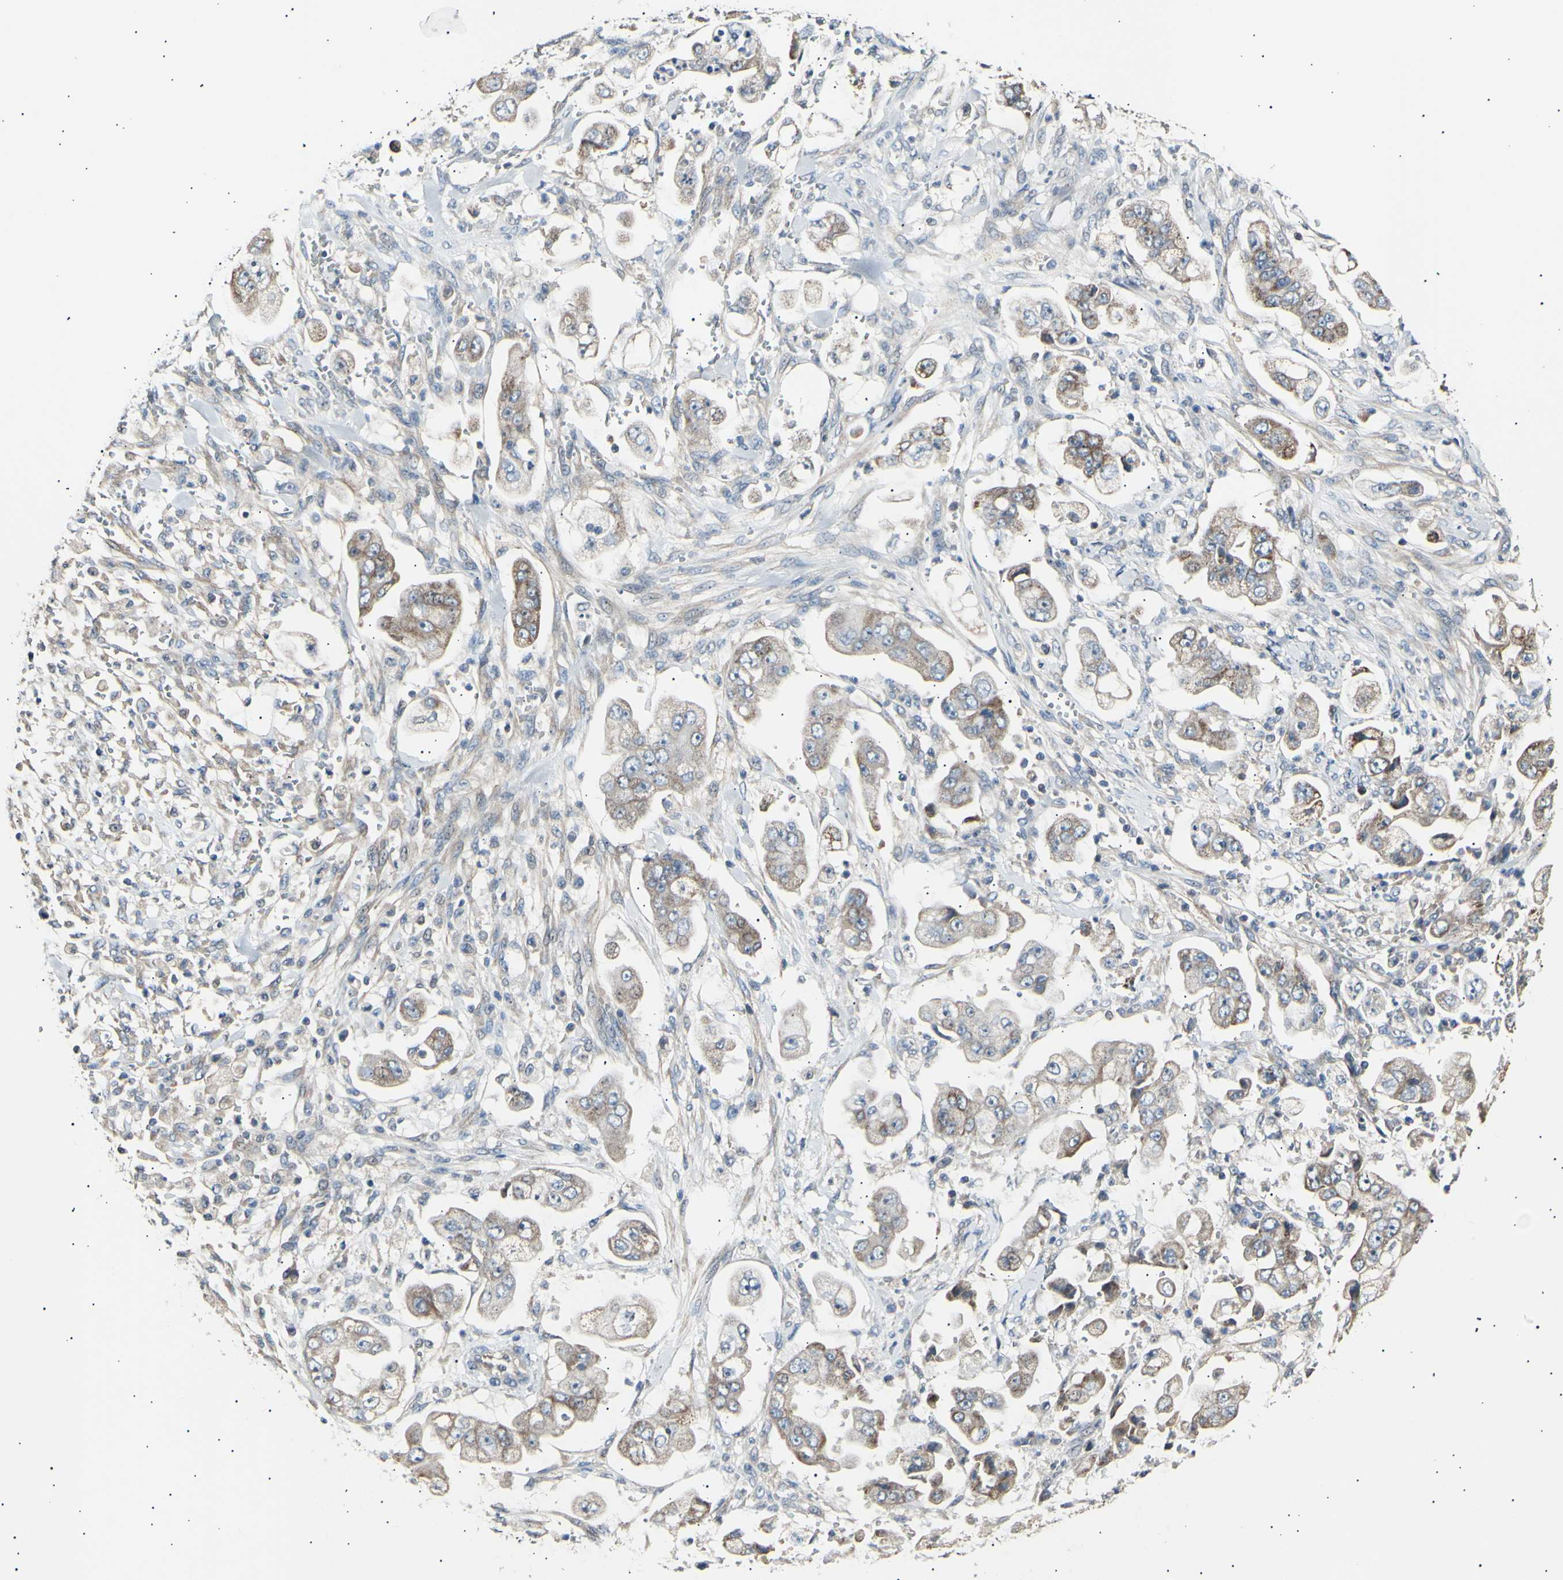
{"staining": {"intensity": "moderate", "quantity": ">75%", "location": "cytoplasmic/membranous"}, "tissue": "stomach cancer", "cell_type": "Tumor cells", "image_type": "cancer", "snomed": [{"axis": "morphology", "description": "Adenocarcinoma, NOS"}, {"axis": "topography", "description": "Stomach"}], "caption": "Immunohistochemistry histopathology image of human adenocarcinoma (stomach) stained for a protein (brown), which demonstrates medium levels of moderate cytoplasmic/membranous expression in approximately >75% of tumor cells.", "gene": "ITGA6", "patient": {"sex": "male", "age": 62}}